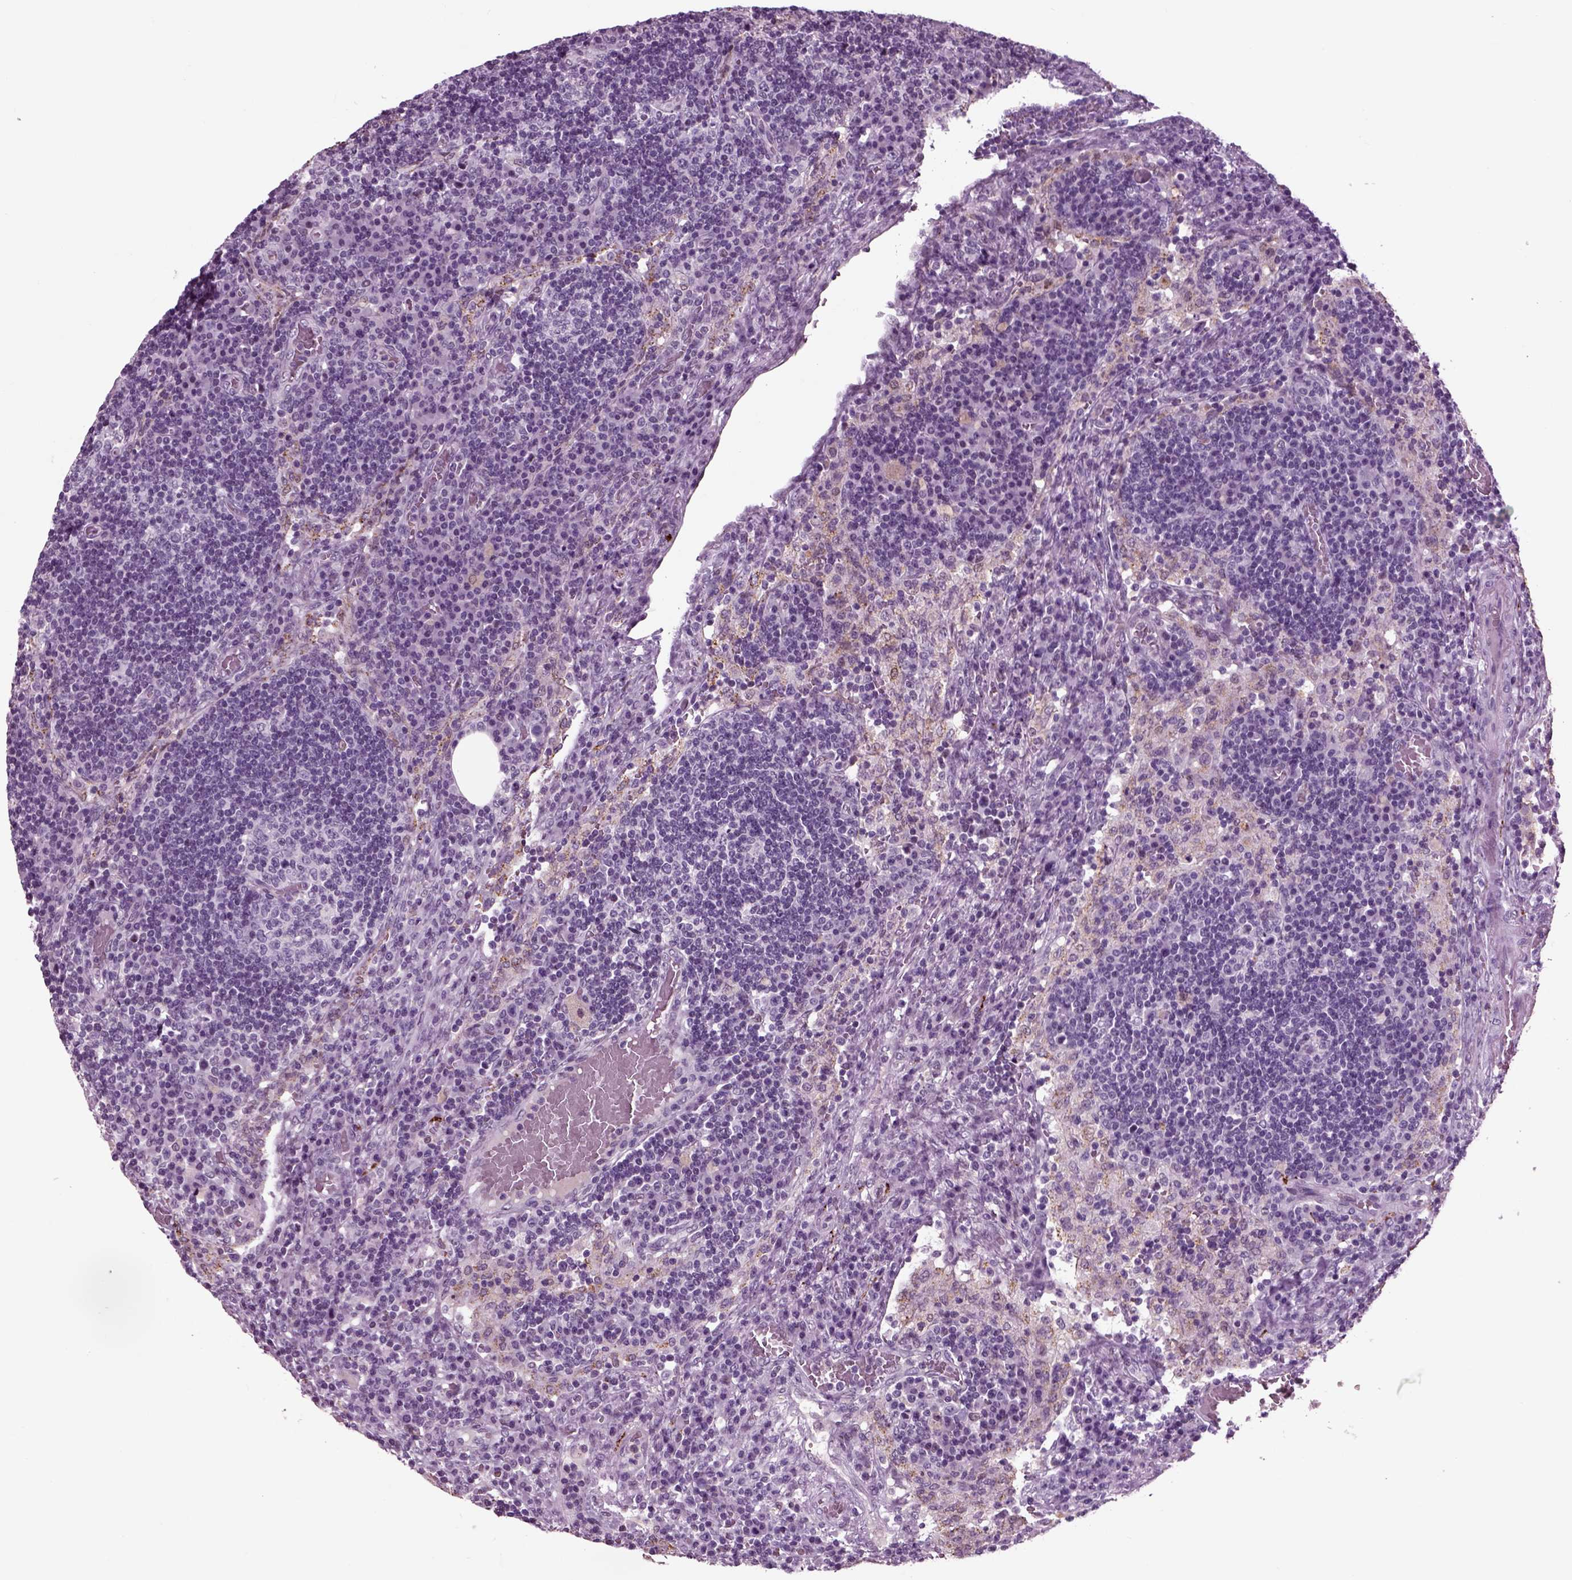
{"staining": {"intensity": "negative", "quantity": "none", "location": "none"}, "tissue": "lymph node", "cell_type": "Germinal center cells", "image_type": "normal", "snomed": [{"axis": "morphology", "description": "Normal tissue, NOS"}, {"axis": "topography", "description": "Lymph node"}], "caption": "Immunohistochemical staining of benign lymph node exhibits no significant positivity in germinal center cells. The staining was performed using DAB to visualize the protein expression in brown, while the nuclei were stained in blue with hematoxylin (Magnification: 20x).", "gene": "CHGB", "patient": {"sex": "male", "age": 63}}